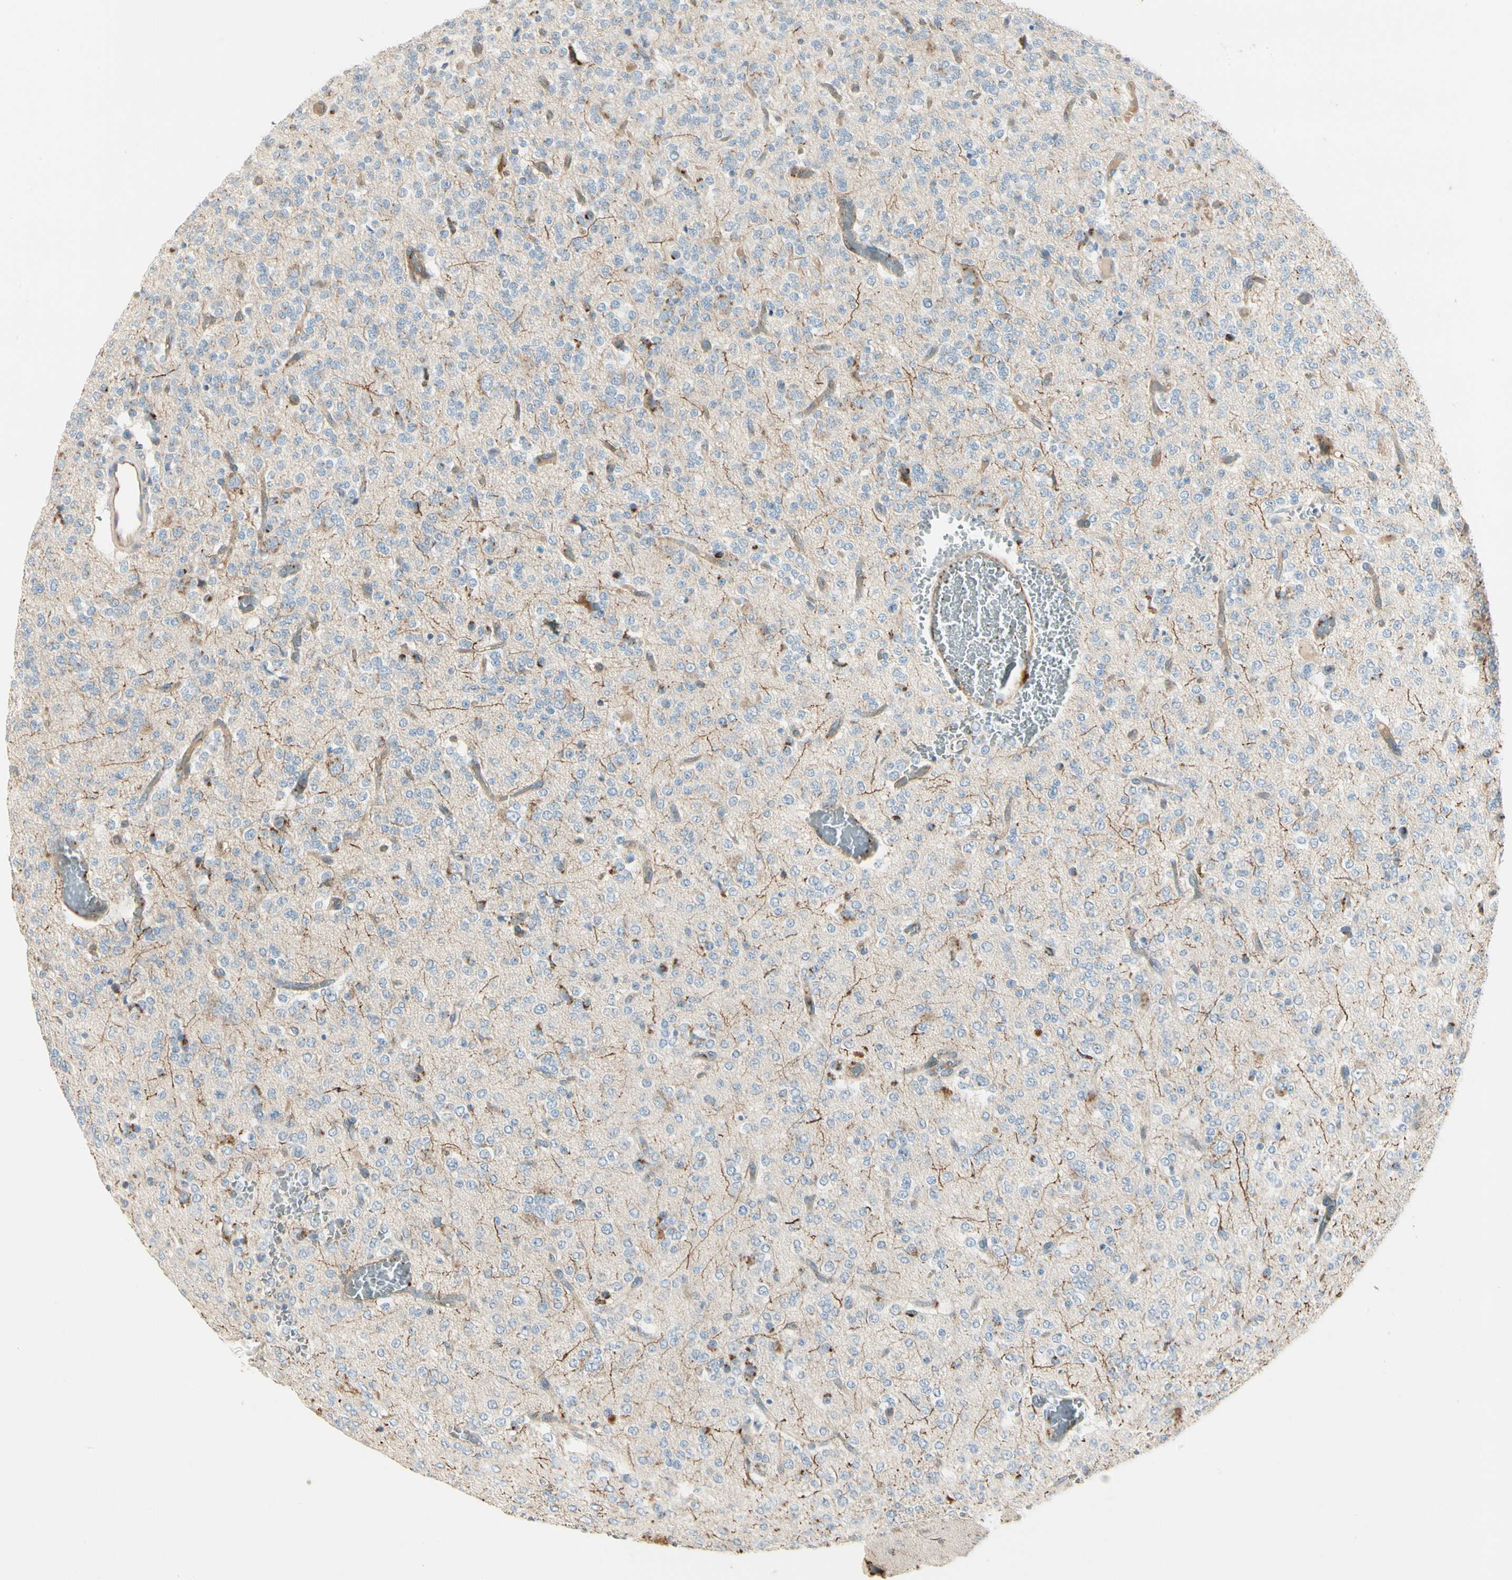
{"staining": {"intensity": "negative", "quantity": "none", "location": "none"}, "tissue": "glioma", "cell_type": "Tumor cells", "image_type": "cancer", "snomed": [{"axis": "morphology", "description": "Glioma, malignant, Low grade"}, {"axis": "topography", "description": "Brain"}], "caption": "An IHC image of malignant glioma (low-grade) is shown. There is no staining in tumor cells of malignant glioma (low-grade).", "gene": "ABCA3", "patient": {"sex": "male", "age": 38}}